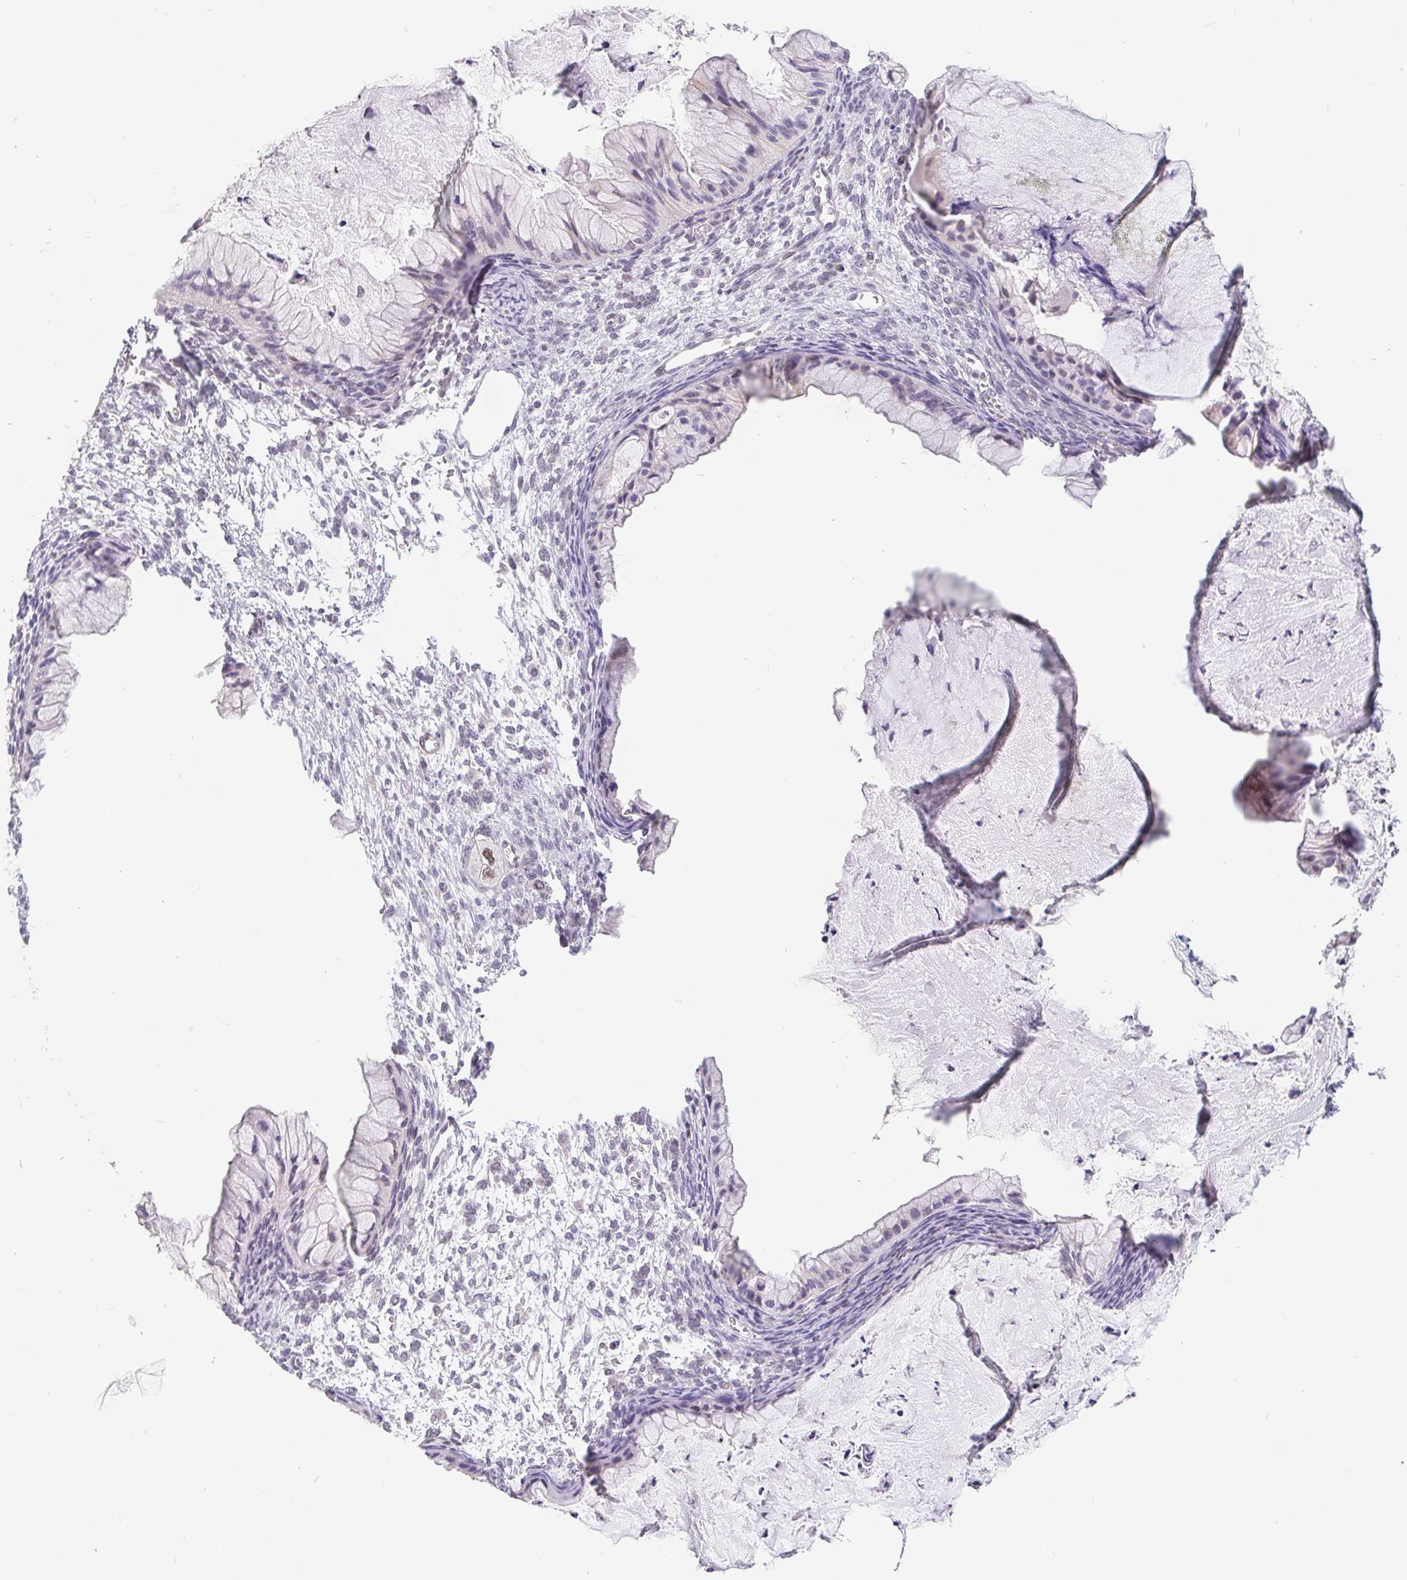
{"staining": {"intensity": "negative", "quantity": "none", "location": "none"}, "tissue": "ovarian cancer", "cell_type": "Tumor cells", "image_type": "cancer", "snomed": [{"axis": "morphology", "description": "Cystadenocarcinoma, mucinous, NOS"}, {"axis": "topography", "description": "Ovary"}], "caption": "This is a micrograph of immunohistochemistry (IHC) staining of ovarian cancer, which shows no staining in tumor cells. (Stains: DAB (3,3'-diaminobenzidine) immunohistochemistry with hematoxylin counter stain, Microscopy: brightfield microscopy at high magnification).", "gene": "POU2F1", "patient": {"sex": "female", "age": 72}}